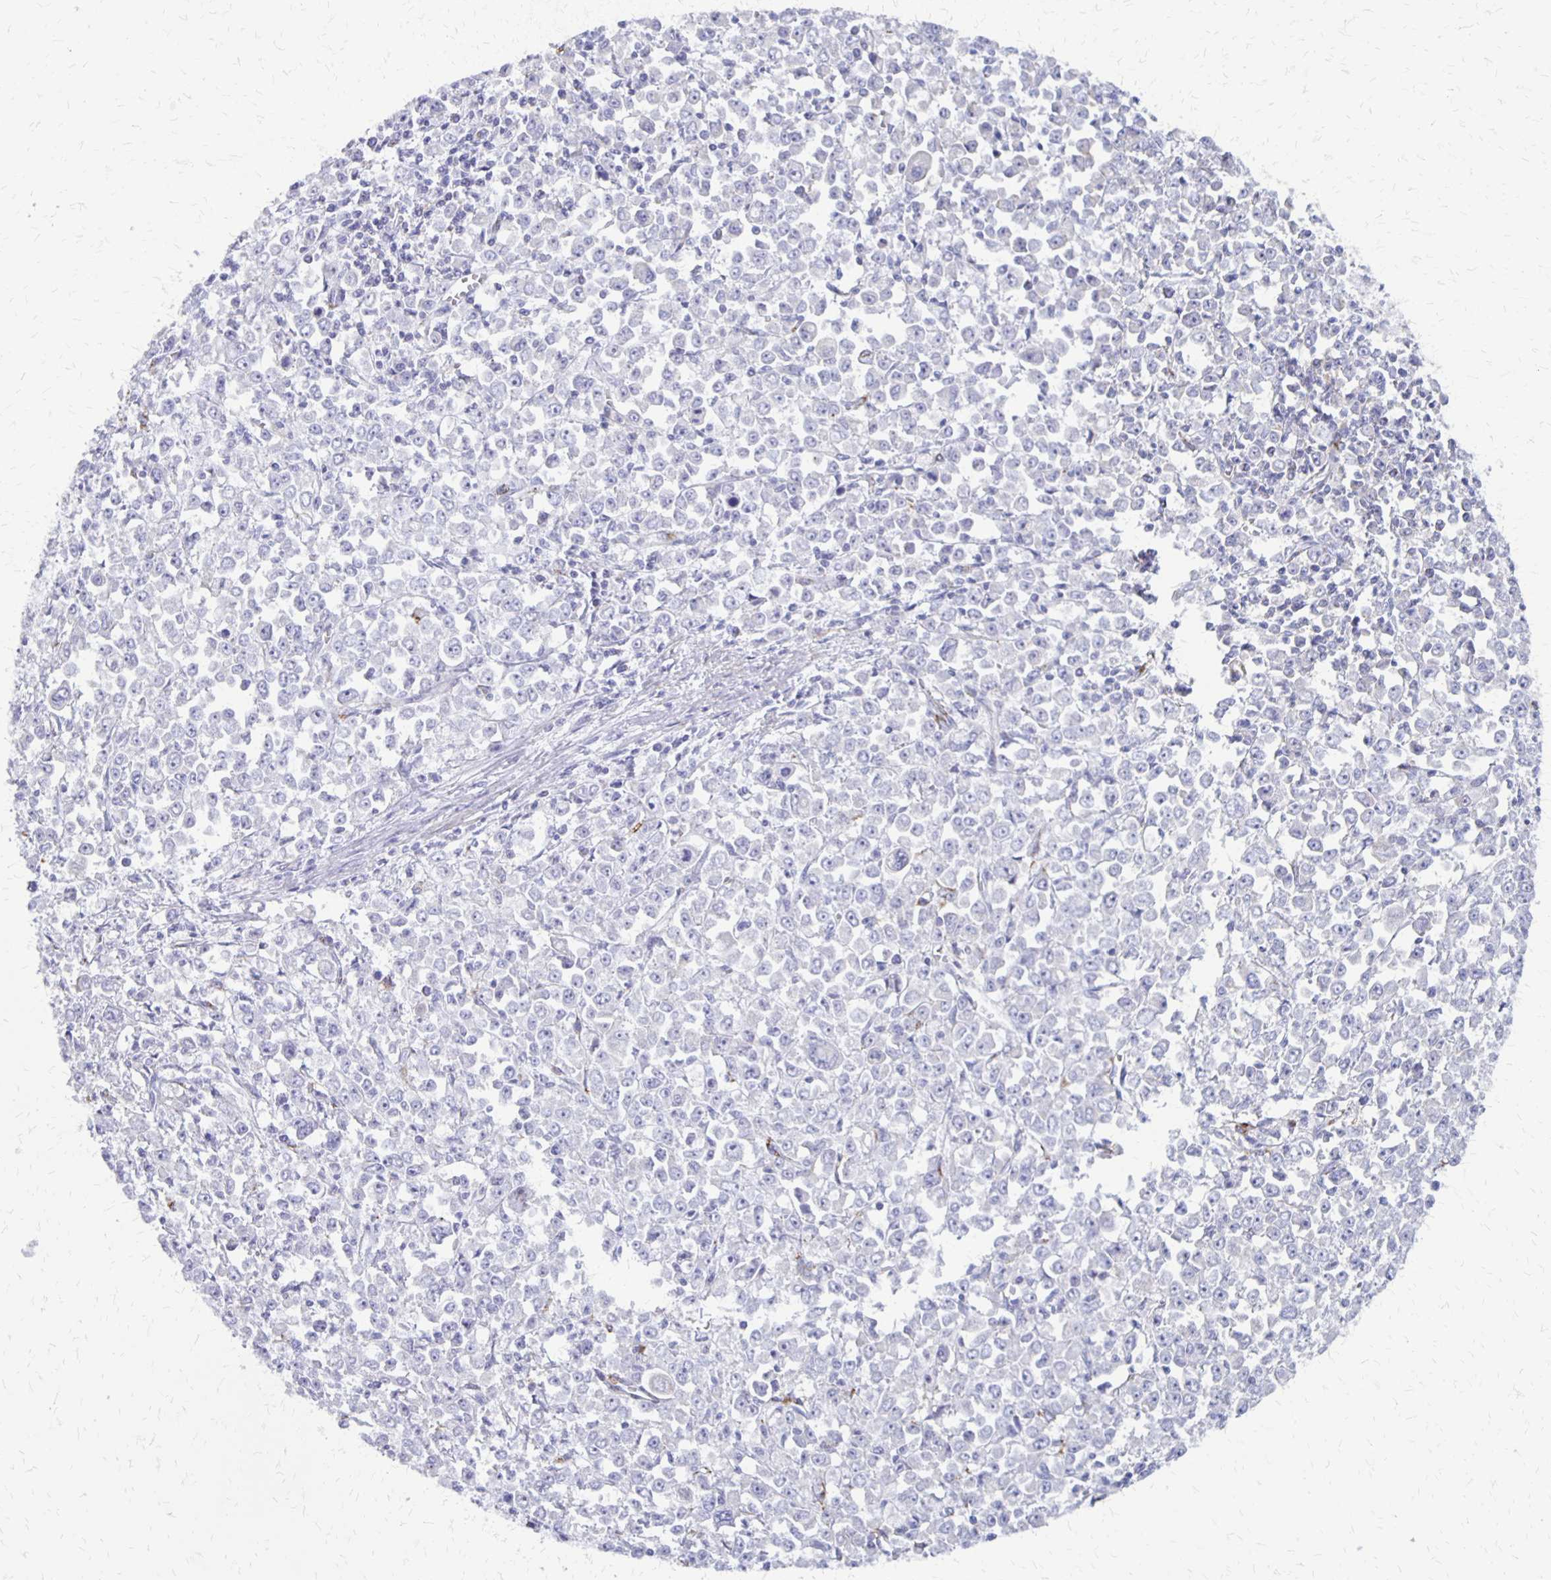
{"staining": {"intensity": "negative", "quantity": "none", "location": "none"}, "tissue": "stomach cancer", "cell_type": "Tumor cells", "image_type": "cancer", "snomed": [{"axis": "morphology", "description": "Adenocarcinoma, NOS"}, {"axis": "topography", "description": "Stomach, upper"}], "caption": "Immunohistochemistry (IHC) micrograph of neoplastic tissue: human adenocarcinoma (stomach) stained with DAB shows no significant protein expression in tumor cells.", "gene": "SEPTIN5", "patient": {"sex": "male", "age": 70}}